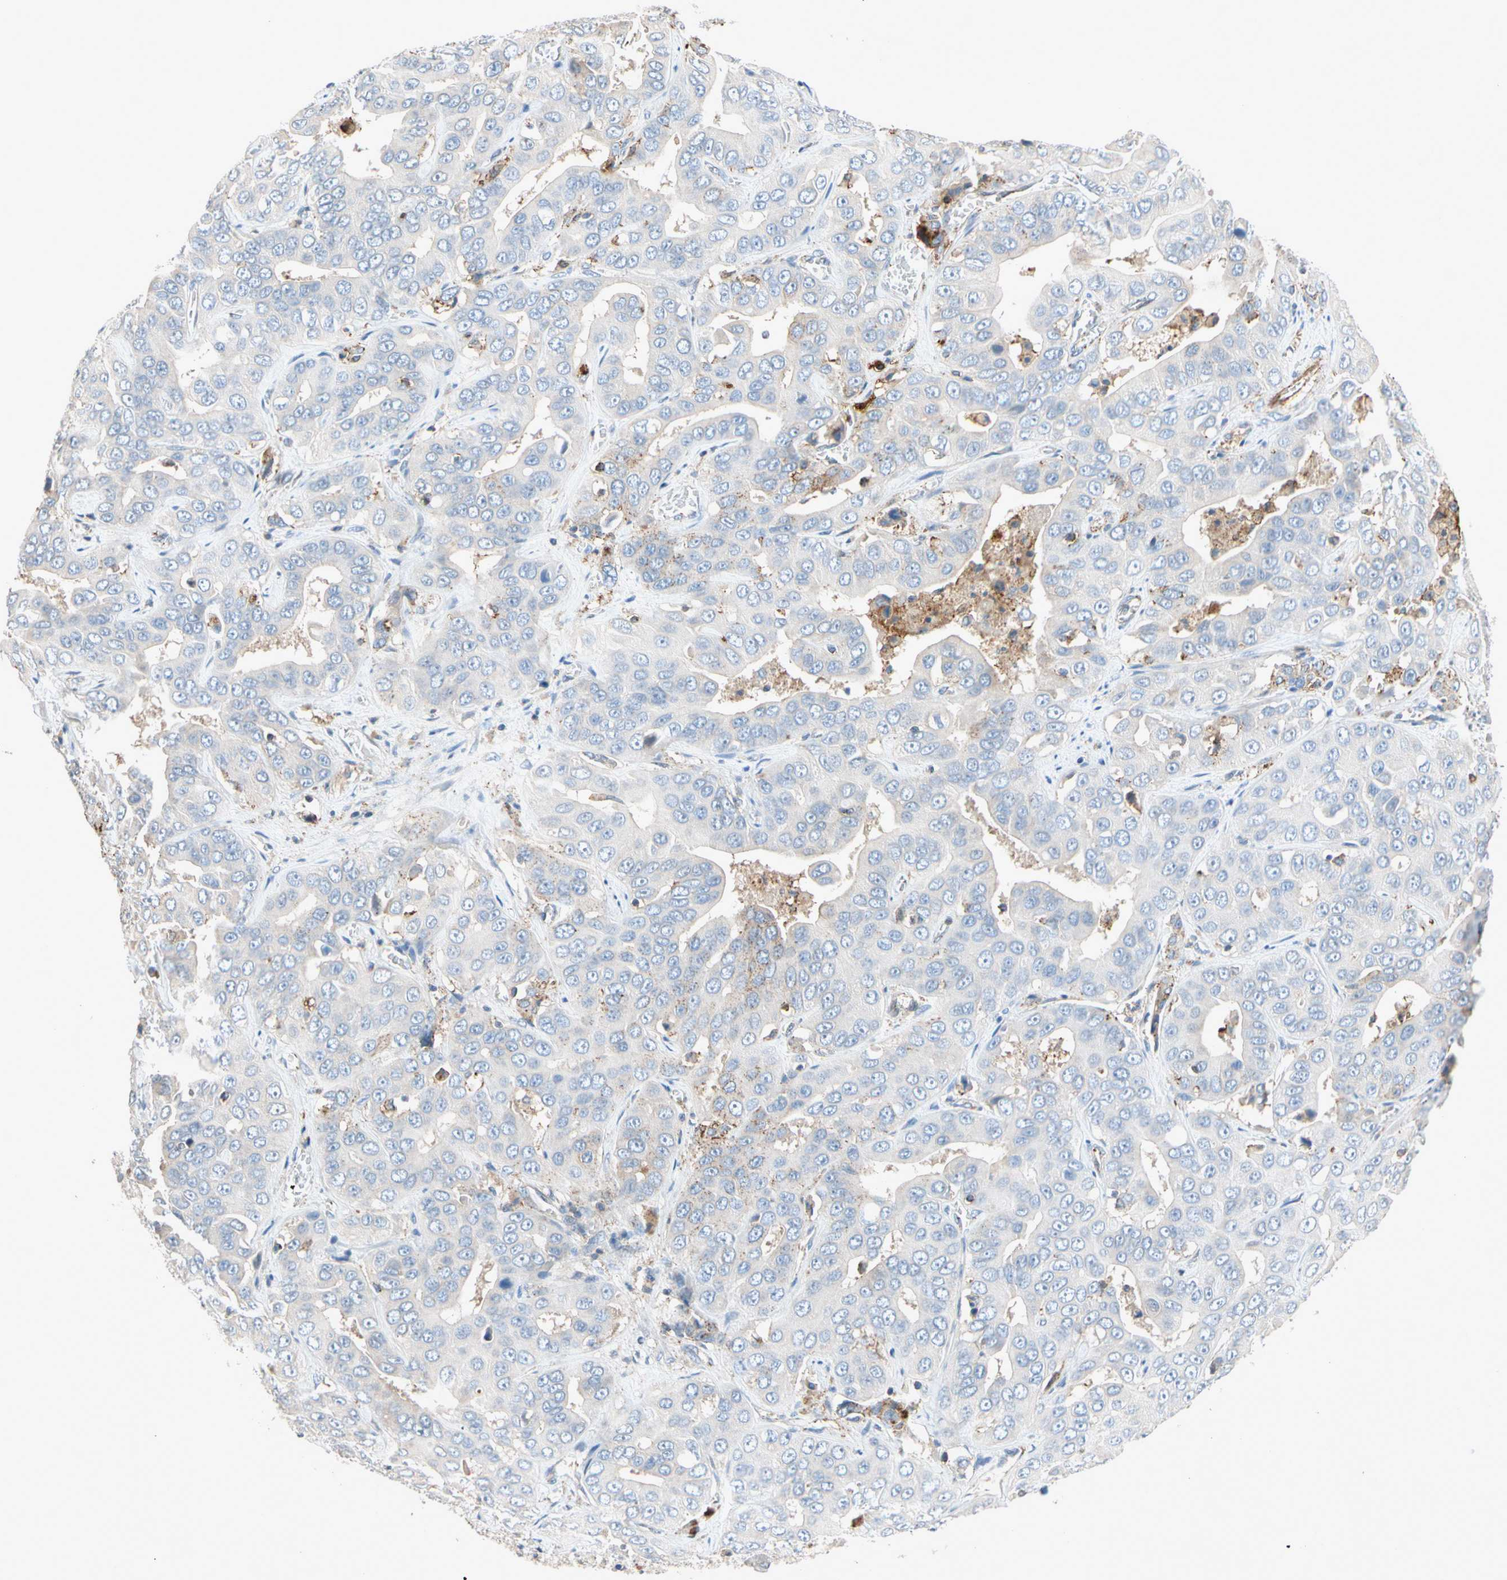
{"staining": {"intensity": "negative", "quantity": "none", "location": "none"}, "tissue": "liver cancer", "cell_type": "Tumor cells", "image_type": "cancer", "snomed": [{"axis": "morphology", "description": "Cholangiocarcinoma"}, {"axis": "topography", "description": "Liver"}], "caption": "High magnification brightfield microscopy of liver cancer stained with DAB (3,3'-diaminobenzidine) (brown) and counterstained with hematoxylin (blue): tumor cells show no significant staining.", "gene": "NDFIP2", "patient": {"sex": "female", "age": 52}}